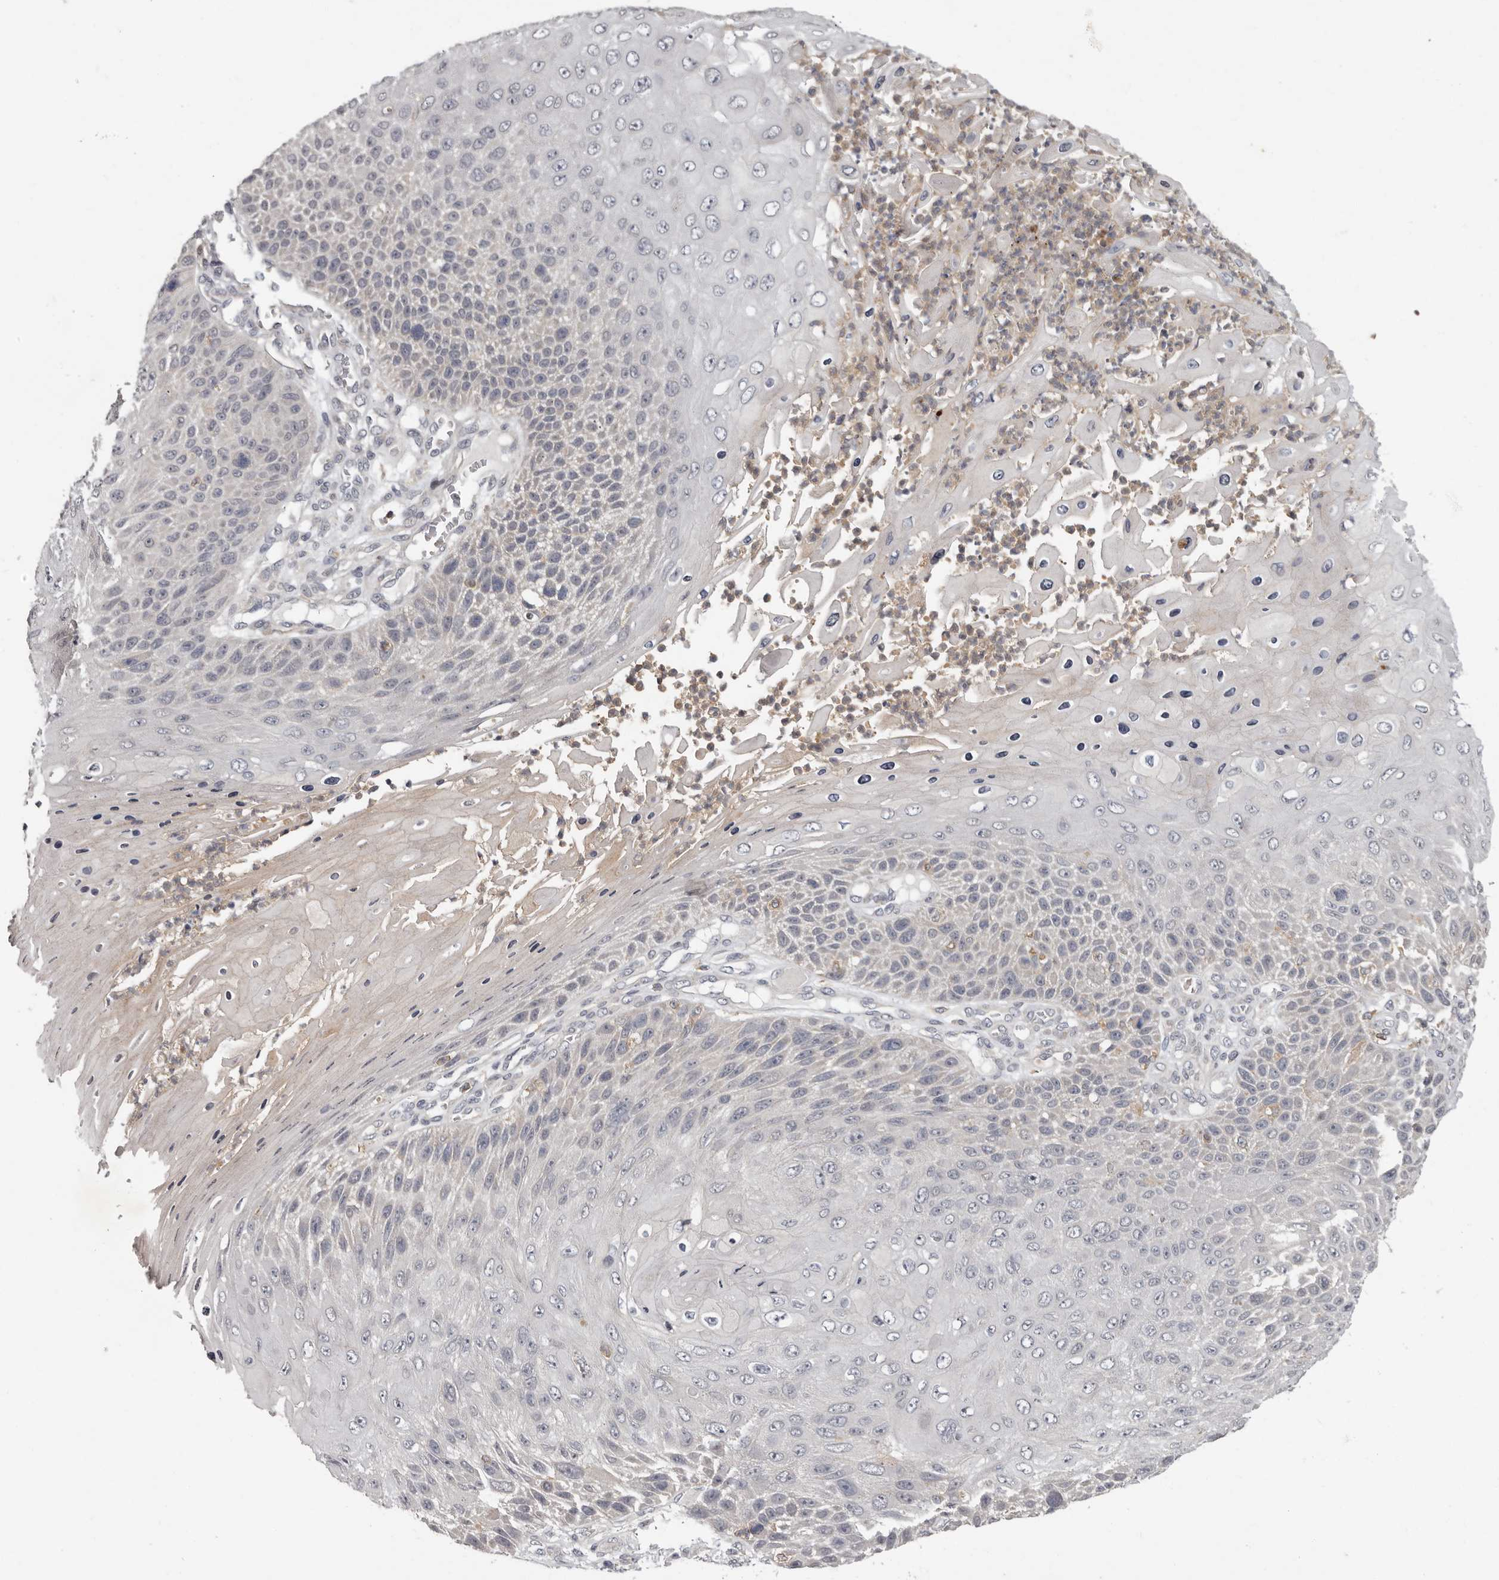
{"staining": {"intensity": "negative", "quantity": "none", "location": "none"}, "tissue": "skin cancer", "cell_type": "Tumor cells", "image_type": "cancer", "snomed": [{"axis": "morphology", "description": "Squamous cell carcinoma, NOS"}, {"axis": "topography", "description": "Skin"}], "caption": "There is no significant positivity in tumor cells of squamous cell carcinoma (skin). (DAB immunohistochemistry with hematoxylin counter stain).", "gene": "ANKRD44", "patient": {"sex": "female", "age": 88}}